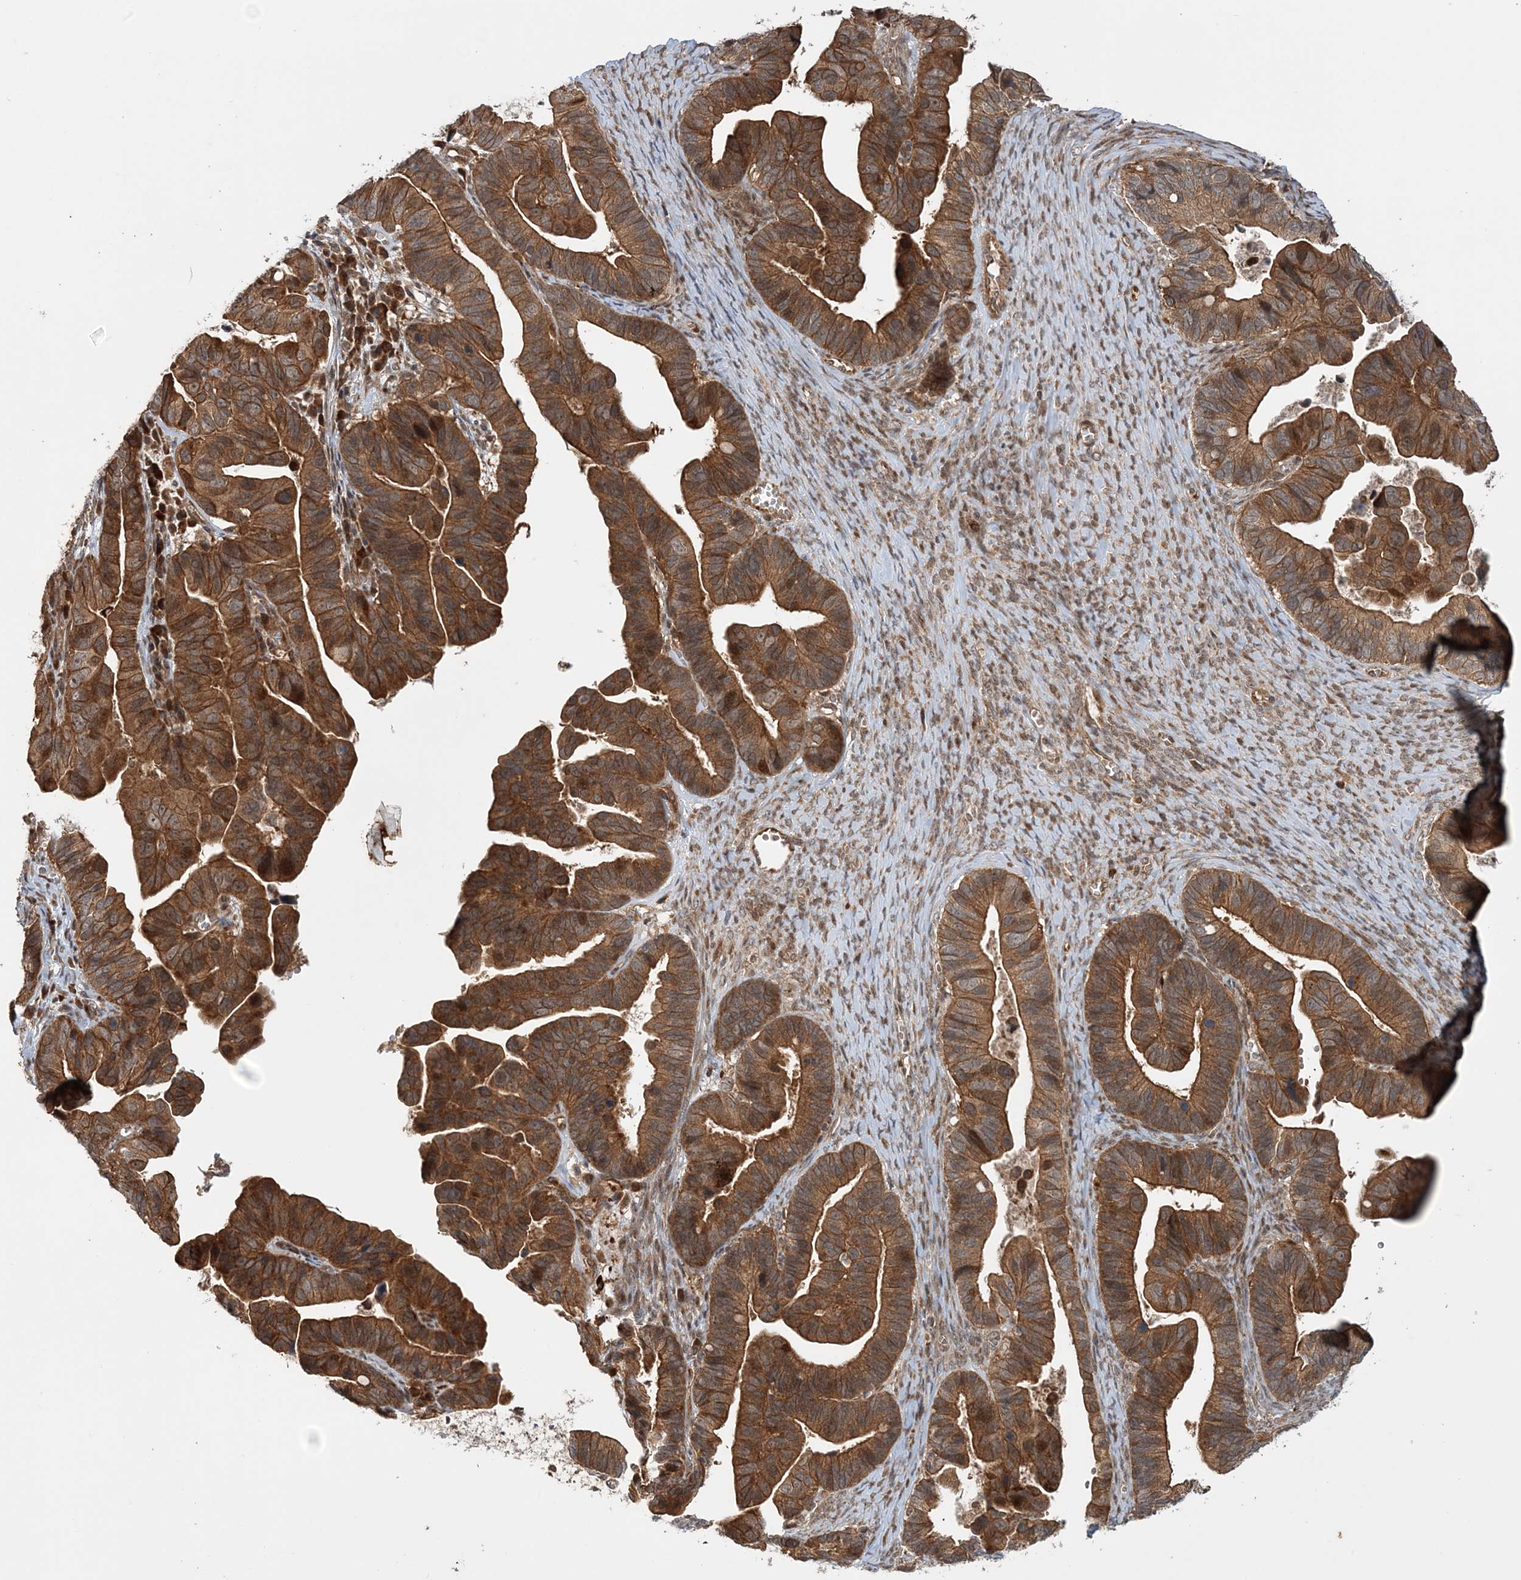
{"staining": {"intensity": "strong", "quantity": ">75%", "location": "cytoplasmic/membranous,nuclear"}, "tissue": "ovarian cancer", "cell_type": "Tumor cells", "image_type": "cancer", "snomed": [{"axis": "morphology", "description": "Cystadenocarcinoma, serous, NOS"}, {"axis": "topography", "description": "Ovary"}], "caption": "A histopathology image showing strong cytoplasmic/membranous and nuclear staining in approximately >75% of tumor cells in ovarian cancer (serous cystadenocarcinoma), as visualized by brown immunohistochemical staining.", "gene": "UBTD2", "patient": {"sex": "female", "age": 56}}